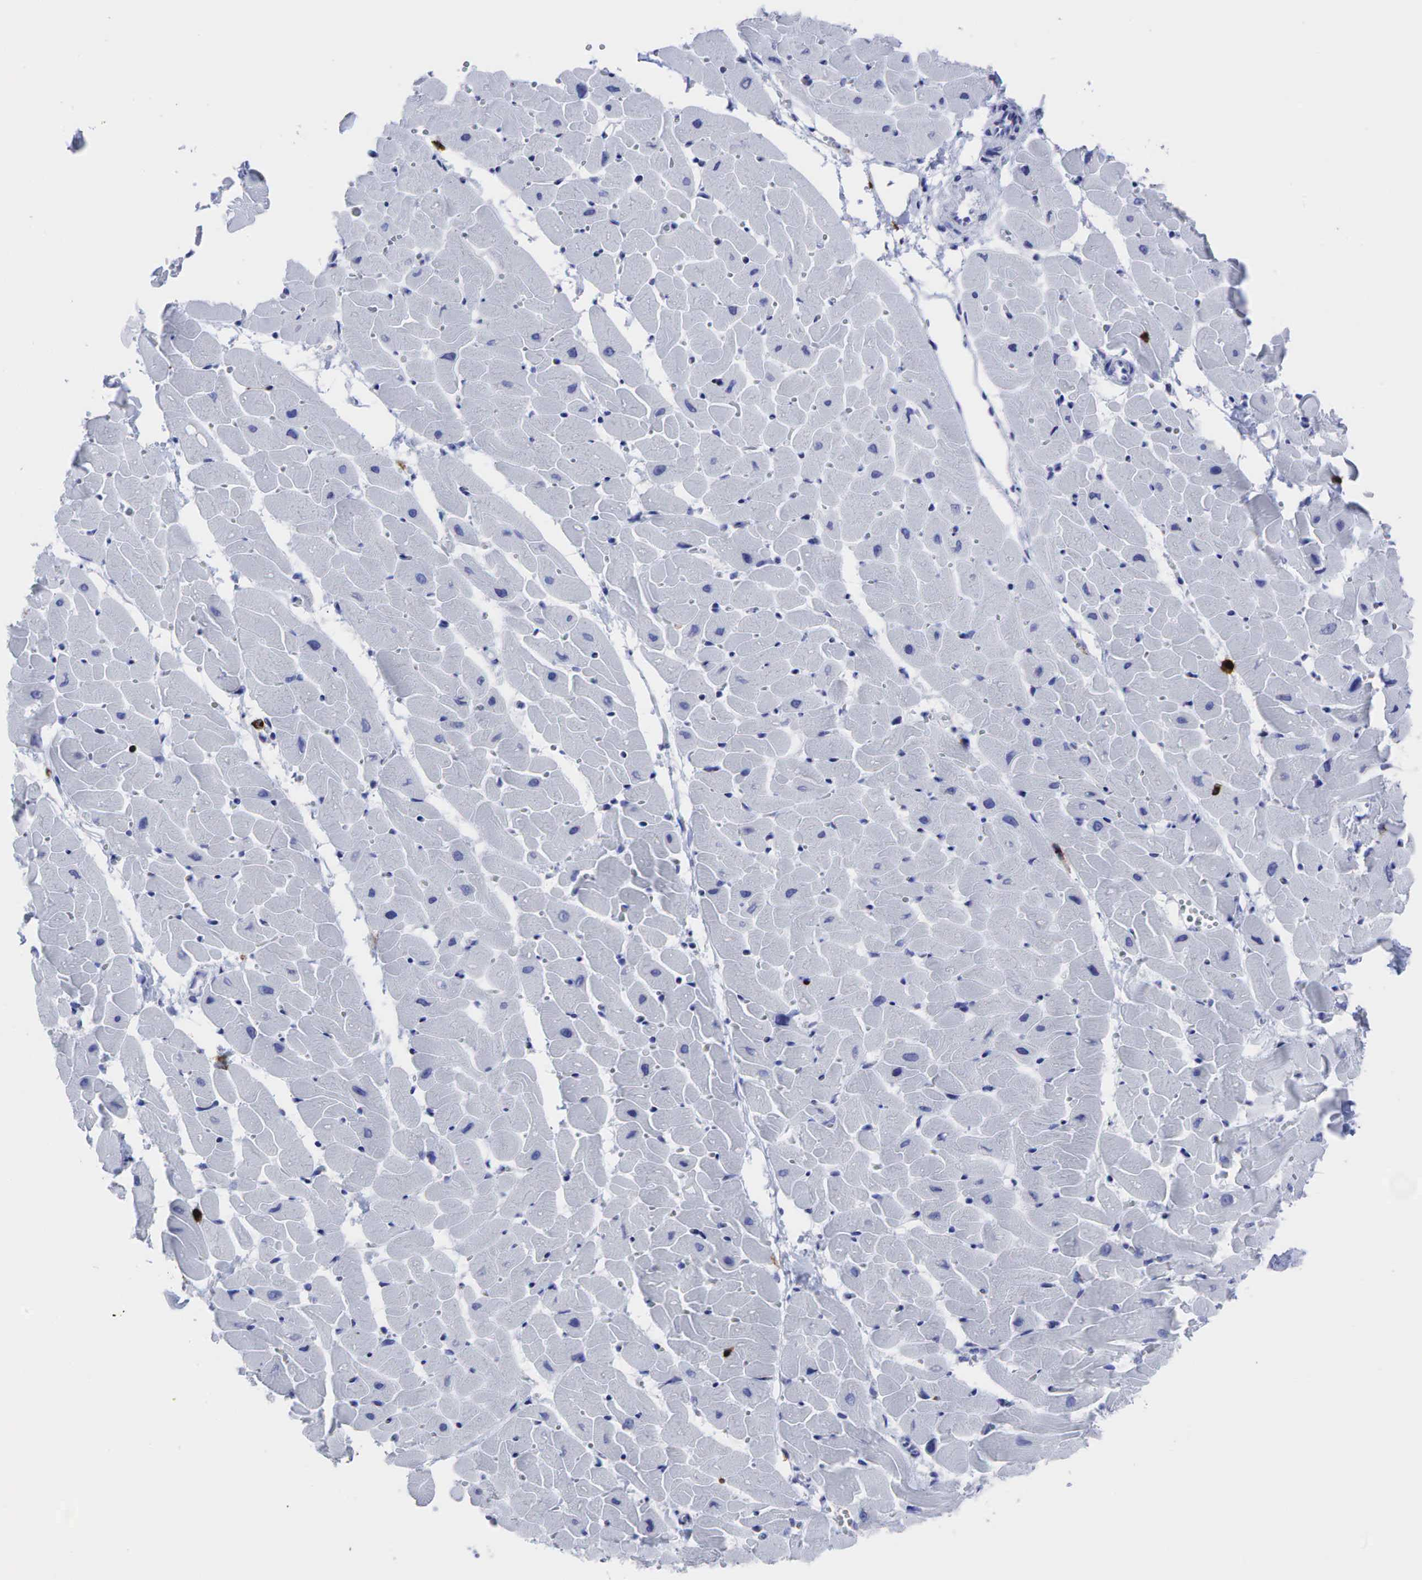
{"staining": {"intensity": "negative", "quantity": "none", "location": "none"}, "tissue": "heart muscle", "cell_type": "Cardiomyocytes", "image_type": "normal", "snomed": [{"axis": "morphology", "description": "Normal tissue, NOS"}, {"axis": "topography", "description": "Heart"}], "caption": "DAB (3,3'-diaminobenzidine) immunohistochemical staining of normal human heart muscle exhibits no significant staining in cardiomyocytes.", "gene": "PTPRC", "patient": {"sex": "female", "age": 19}}